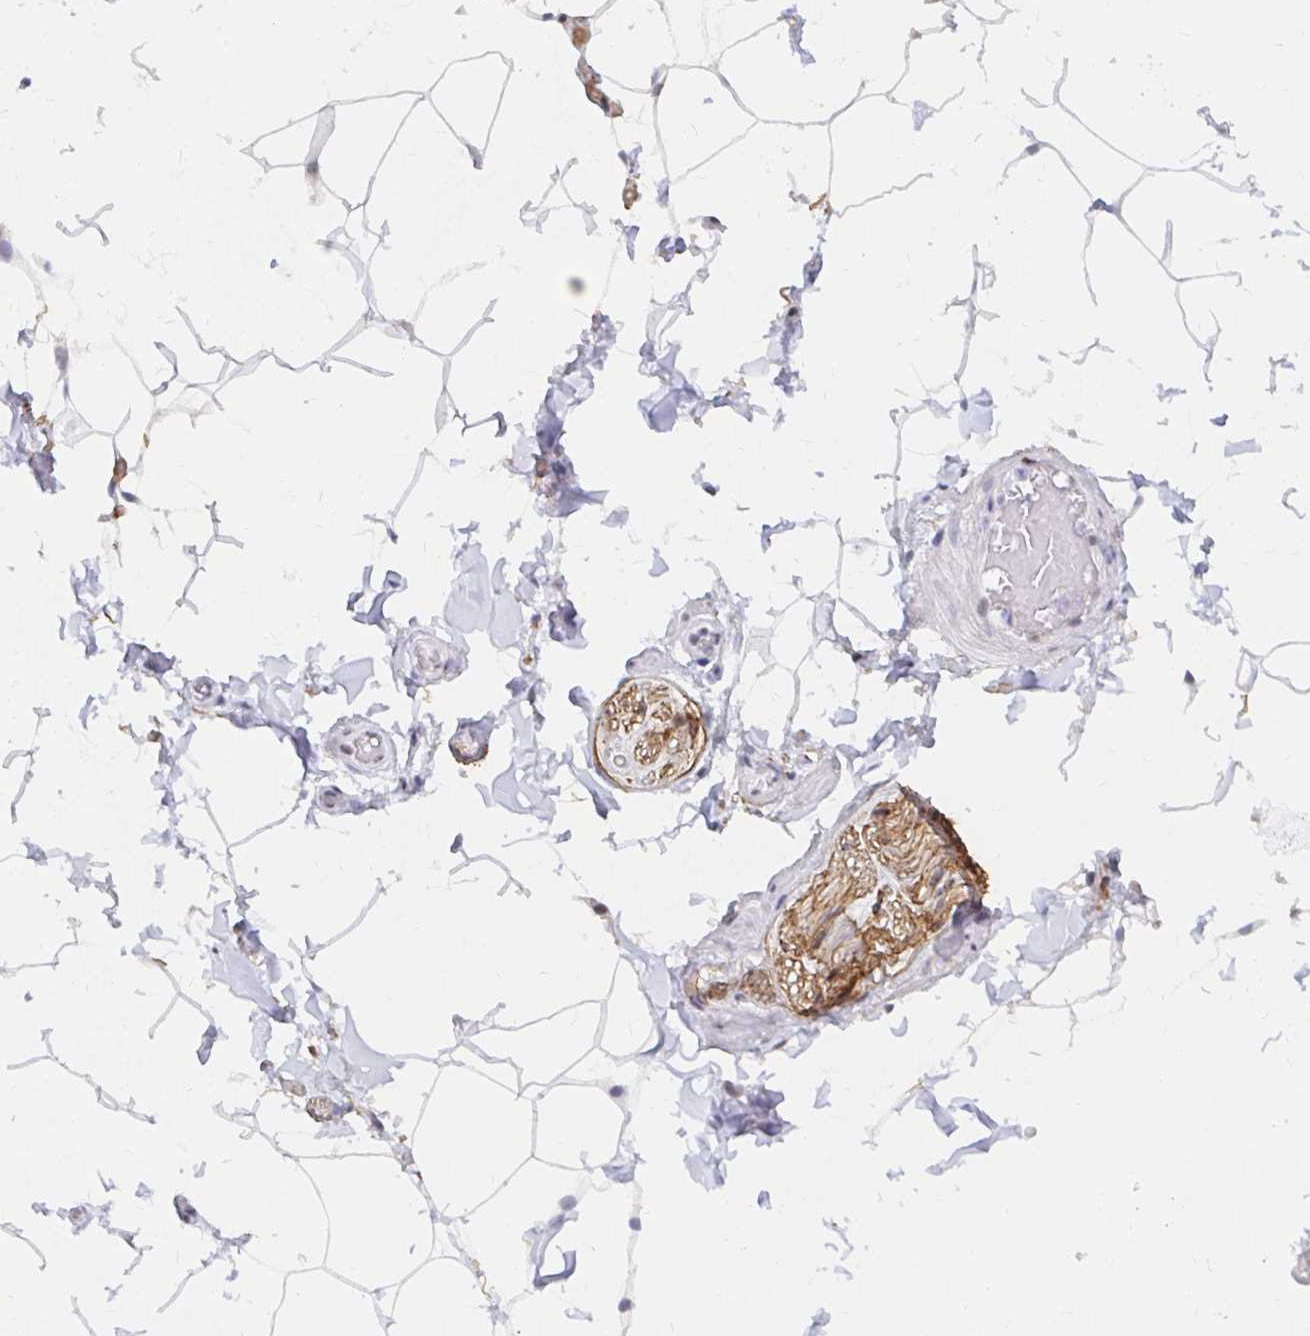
{"staining": {"intensity": "negative", "quantity": "none", "location": "none"}, "tissue": "adipose tissue", "cell_type": "Adipocytes", "image_type": "normal", "snomed": [{"axis": "morphology", "description": "Normal tissue, NOS"}, {"axis": "topography", "description": "Epididymis"}, {"axis": "topography", "description": "Peripheral nerve tissue"}], "caption": "High power microscopy image of an IHC histopathology image of unremarkable adipose tissue, revealing no significant expression in adipocytes. Nuclei are stained in blue.", "gene": "COL28A1", "patient": {"sex": "male", "age": 32}}